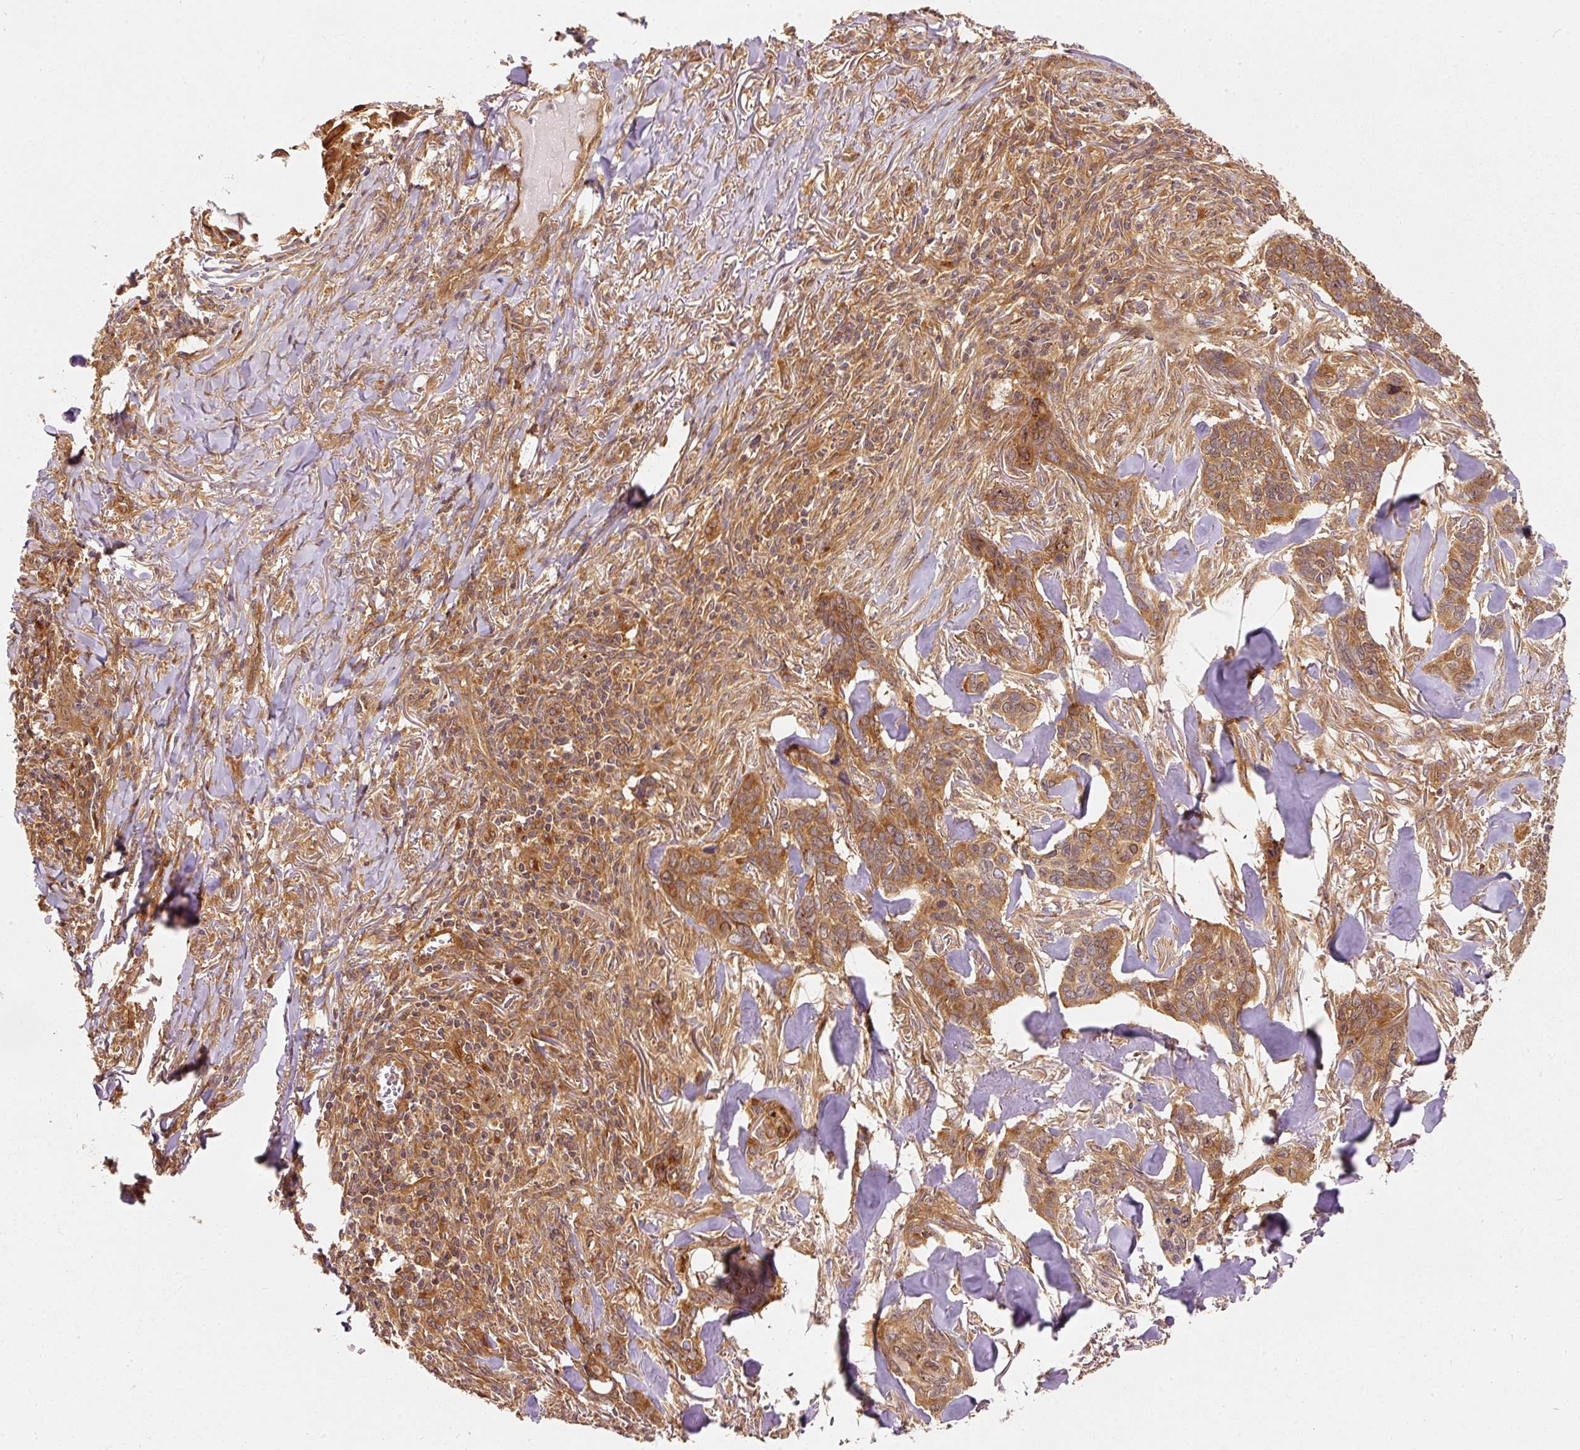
{"staining": {"intensity": "moderate", "quantity": ">75%", "location": "cytoplasmic/membranous"}, "tissue": "skin cancer", "cell_type": "Tumor cells", "image_type": "cancer", "snomed": [{"axis": "morphology", "description": "Basal cell carcinoma"}, {"axis": "topography", "description": "Skin"}], "caption": "Skin basal cell carcinoma stained with immunohistochemistry (IHC) shows moderate cytoplasmic/membranous expression in about >75% of tumor cells. The staining was performed using DAB, with brown indicating positive protein expression. Nuclei are stained blue with hematoxylin.", "gene": "EIF3B", "patient": {"sex": "male", "age": 86}}